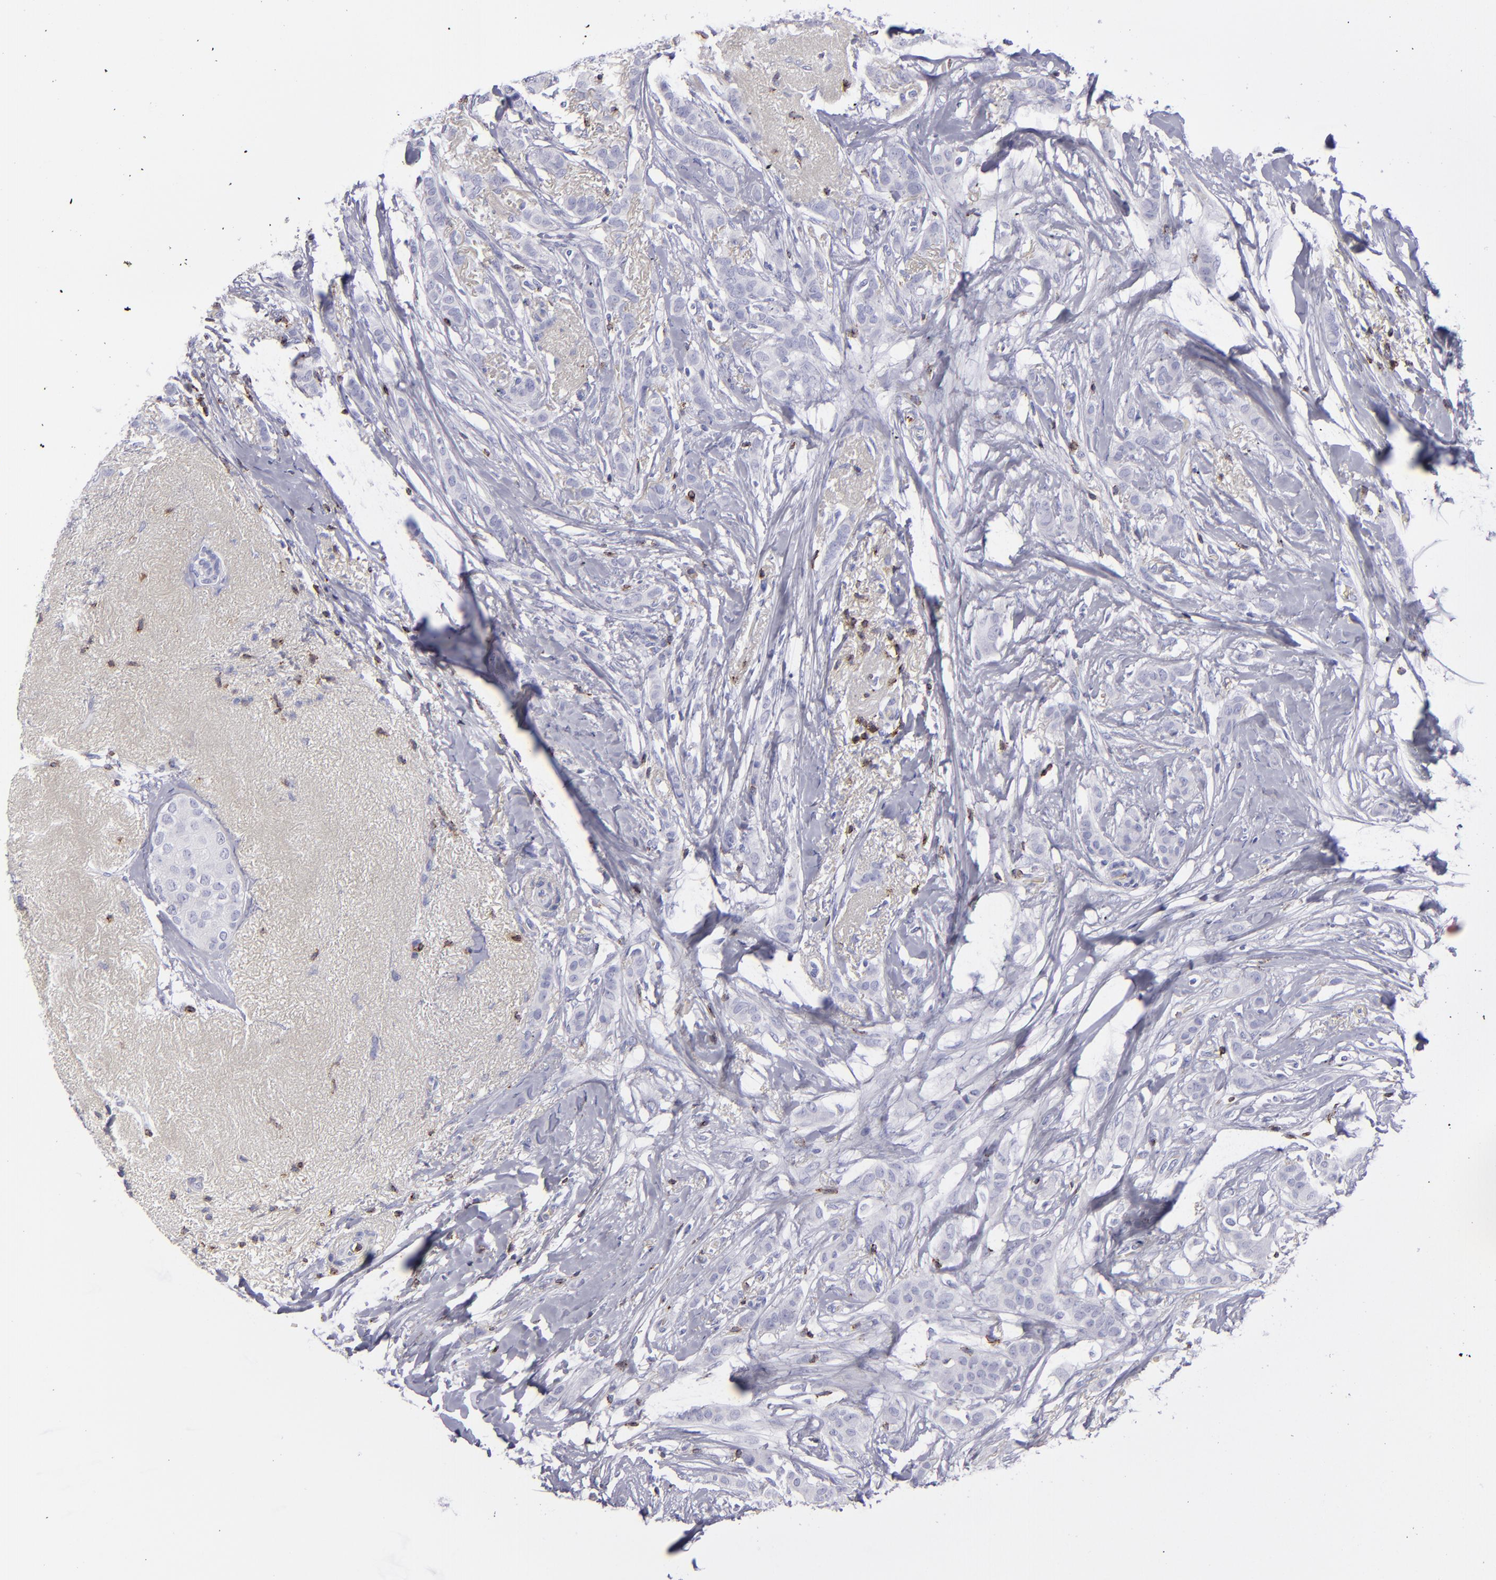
{"staining": {"intensity": "negative", "quantity": "none", "location": "none"}, "tissue": "breast cancer", "cell_type": "Tumor cells", "image_type": "cancer", "snomed": [{"axis": "morphology", "description": "Lobular carcinoma"}, {"axis": "topography", "description": "Breast"}], "caption": "The immunohistochemistry photomicrograph has no significant expression in tumor cells of breast cancer (lobular carcinoma) tissue.", "gene": "CD2", "patient": {"sex": "female", "age": 55}}